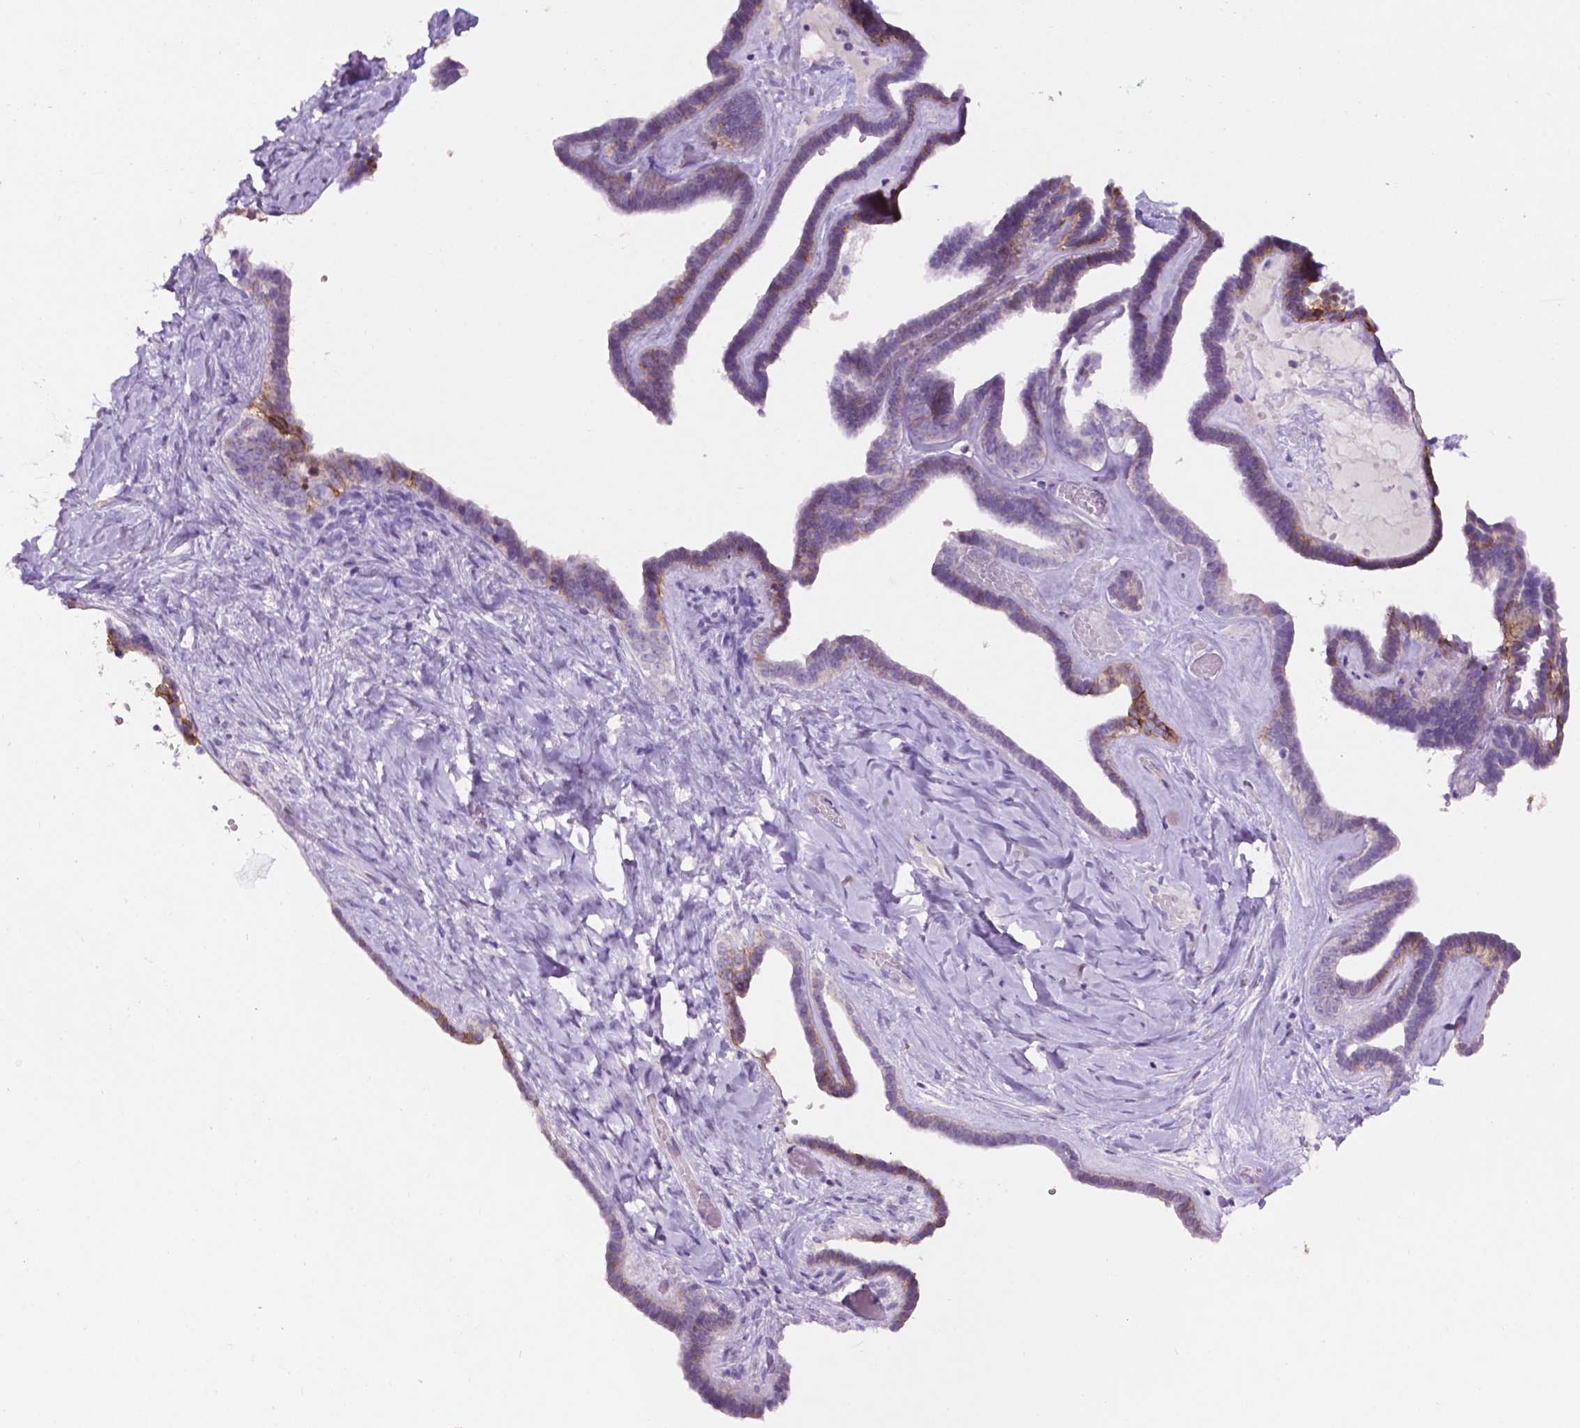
{"staining": {"intensity": "moderate", "quantity": "<25%", "location": "cytoplasmic/membranous"}, "tissue": "ovarian cancer", "cell_type": "Tumor cells", "image_type": "cancer", "snomed": [{"axis": "morphology", "description": "Cystadenocarcinoma, serous, NOS"}, {"axis": "topography", "description": "Ovary"}], "caption": "Brown immunohistochemical staining in human ovarian cancer displays moderate cytoplasmic/membranous staining in about <25% of tumor cells.", "gene": "TACSTD2", "patient": {"sex": "female", "age": 71}}